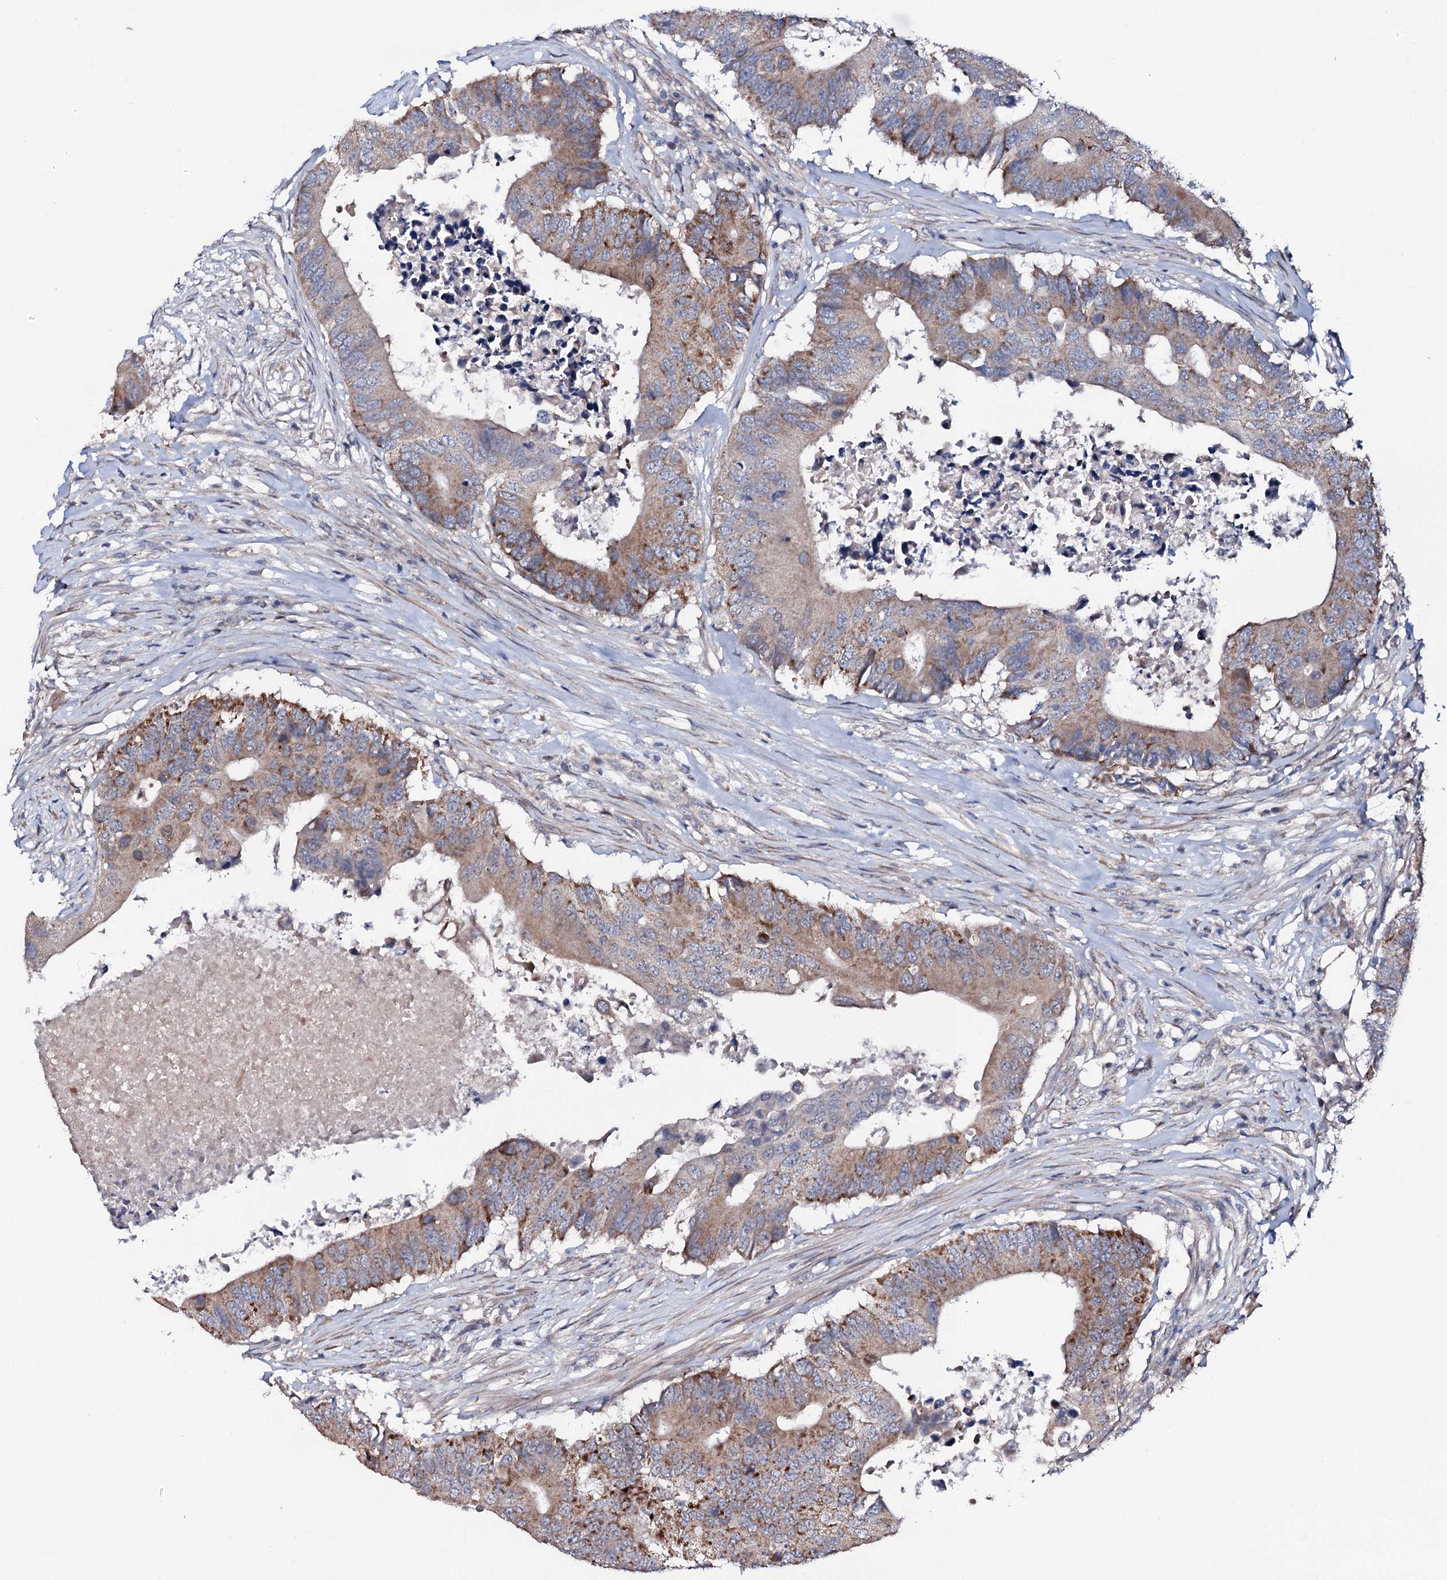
{"staining": {"intensity": "moderate", "quantity": ">75%", "location": "cytoplasmic/membranous"}, "tissue": "colorectal cancer", "cell_type": "Tumor cells", "image_type": "cancer", "snomed": [{"axis": "morphology", "description": "Adenocarcinoma, NOS"}, {"axis": "topography", "description": "Colon"}], "caption": "Protein staining by IHC exhibits moderate cytoplasmic/membranous expression in about >75% of tumor cells in colorectal cancer. (Brightfield microscopy of DAB IHC at high magnification).", "gene": "PPP1R3D", "patient": {"sex": "male", "age": 71}}